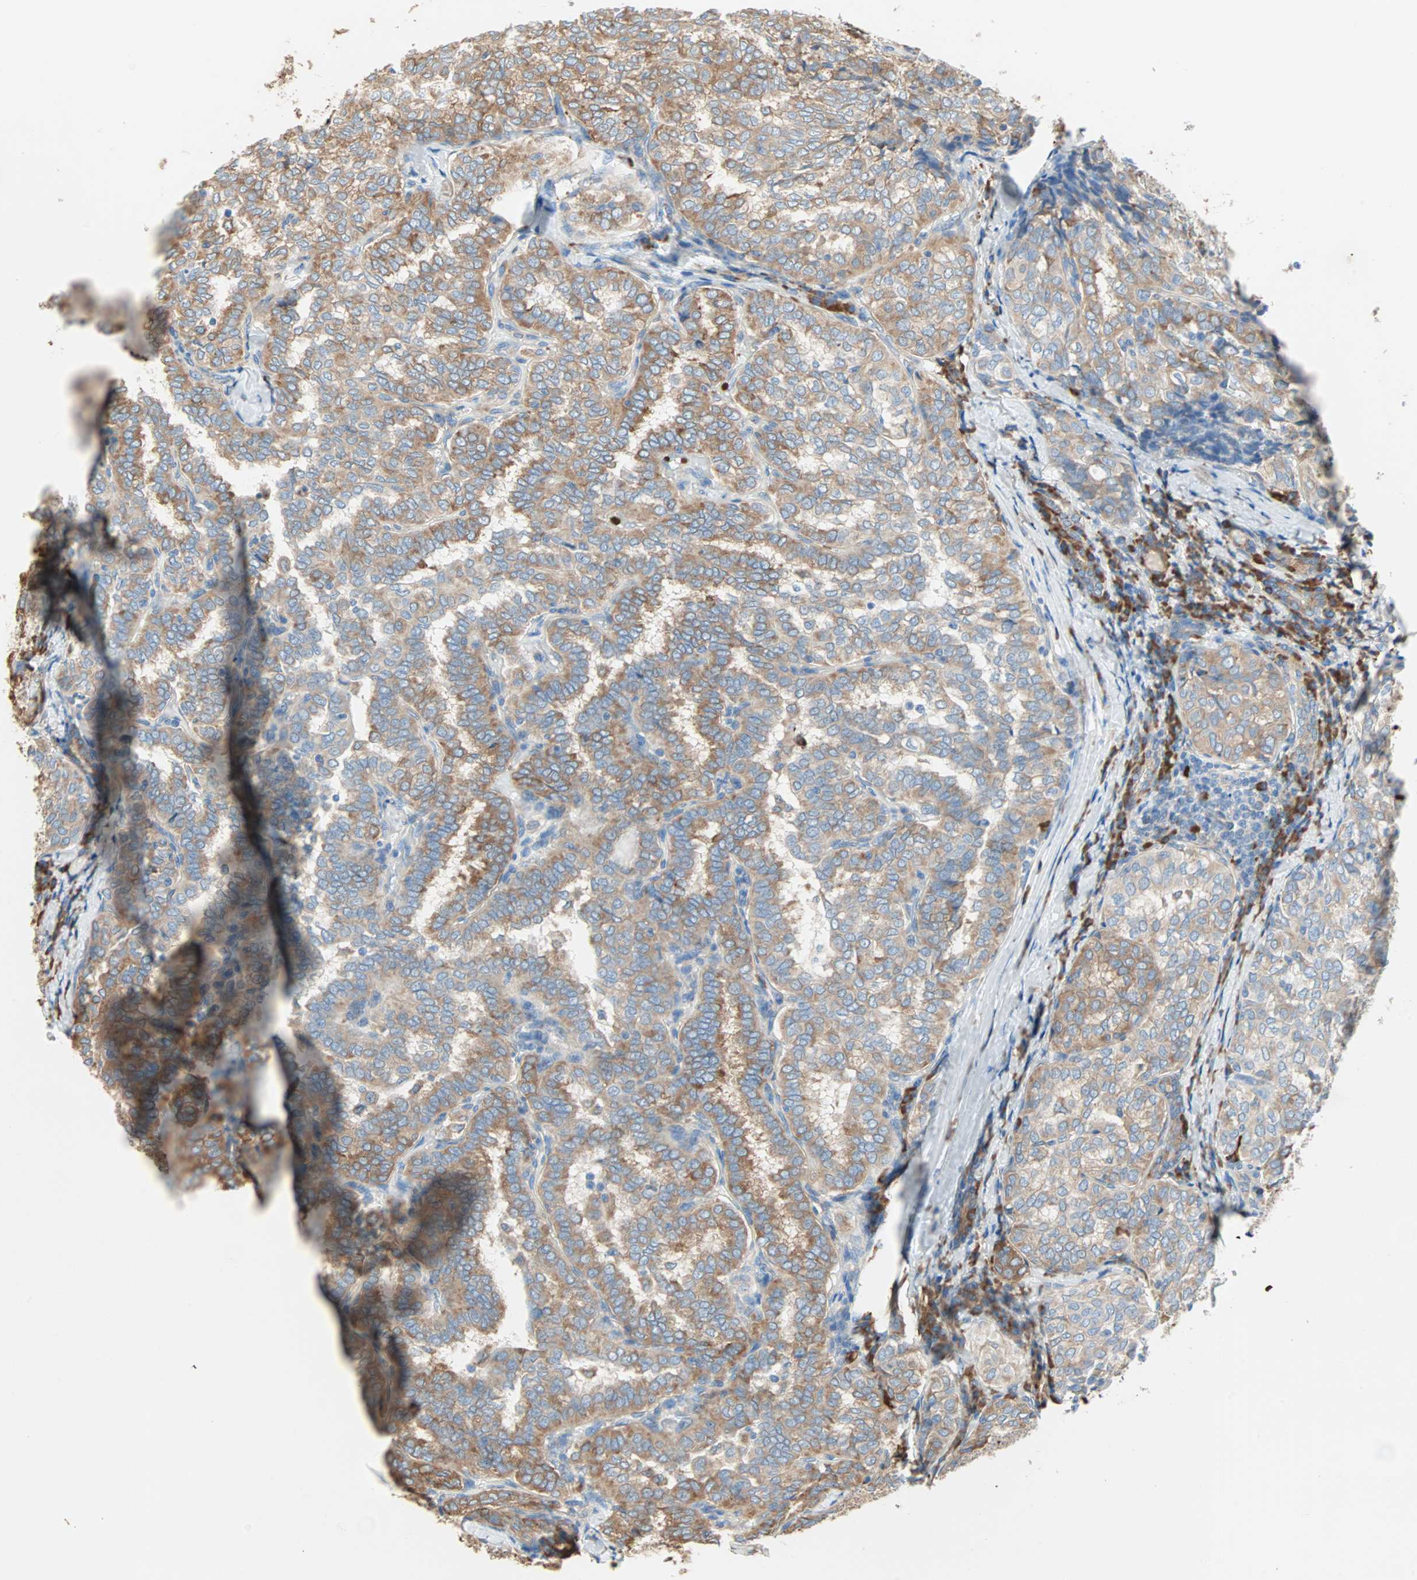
{"staining": {"intensity": "moderate", "quantity": ">75%", "location": "cytoplasmic/membranous"}, "tissue": "thyroid cancer", "cell_type": "Tumor cells", "image_type": "cancer", "snomed": [{"axis": "morphology", "description": "Normal tissue, NOS"}, {"axis": "morphology", "description": "Papillary adenocarcinoma, NOS"}, {"axis": "topography", "description": "Thyroid gland"}], "caption": "Immunohistochemical staining of human papillary adenocarcinoma (thyroid) shows medium levels of moderate cytoplasmic/membranous staining in approximately >75% of tumor cells.", "gene": "PLCXD1", "patient": {"sex": "female", "age": 30}}